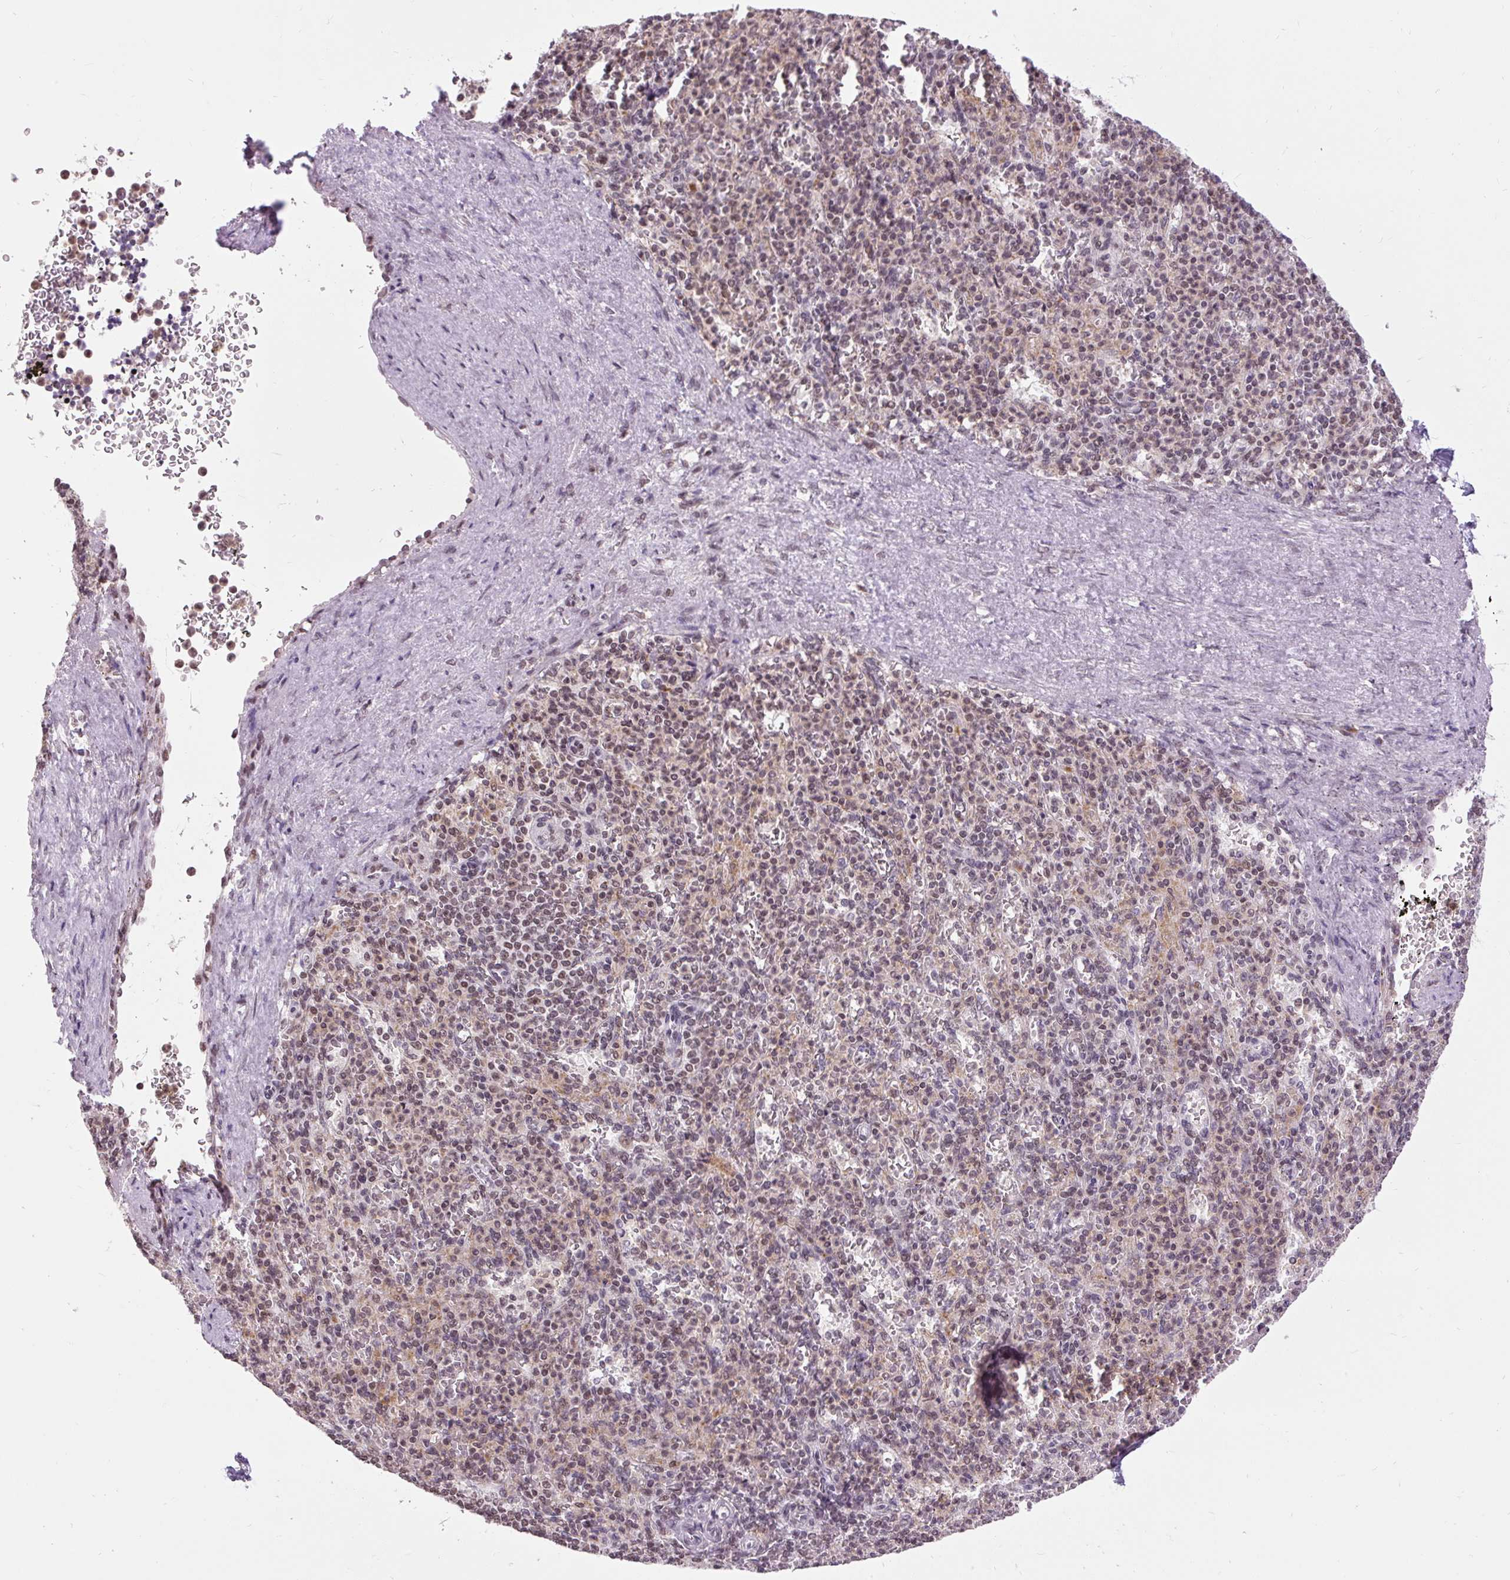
{"staining": {"intensity": "moderate", "quantity": "25%-75%", "location": "nuclear"}, "tissue": "spleen", "cell_type": "Cells in red pulp", "image_type": "normal", "snomed": [{"axis": "morphology", "description": "Normal tissue, NOS"}, {"axis": "topography", "description": "Spleen"}], "caption": "Immunohistochemistry (IHC) histopathology image of benign spleen: human spleen stained using immunohistochemistry shows medium levels of moderate protein expression localized specifically in the nuclear of cells in red pulp, appearing as a nuclear brown color.", "gene": "ZNF672", "patient": {"sex": "female", "age": 74}}